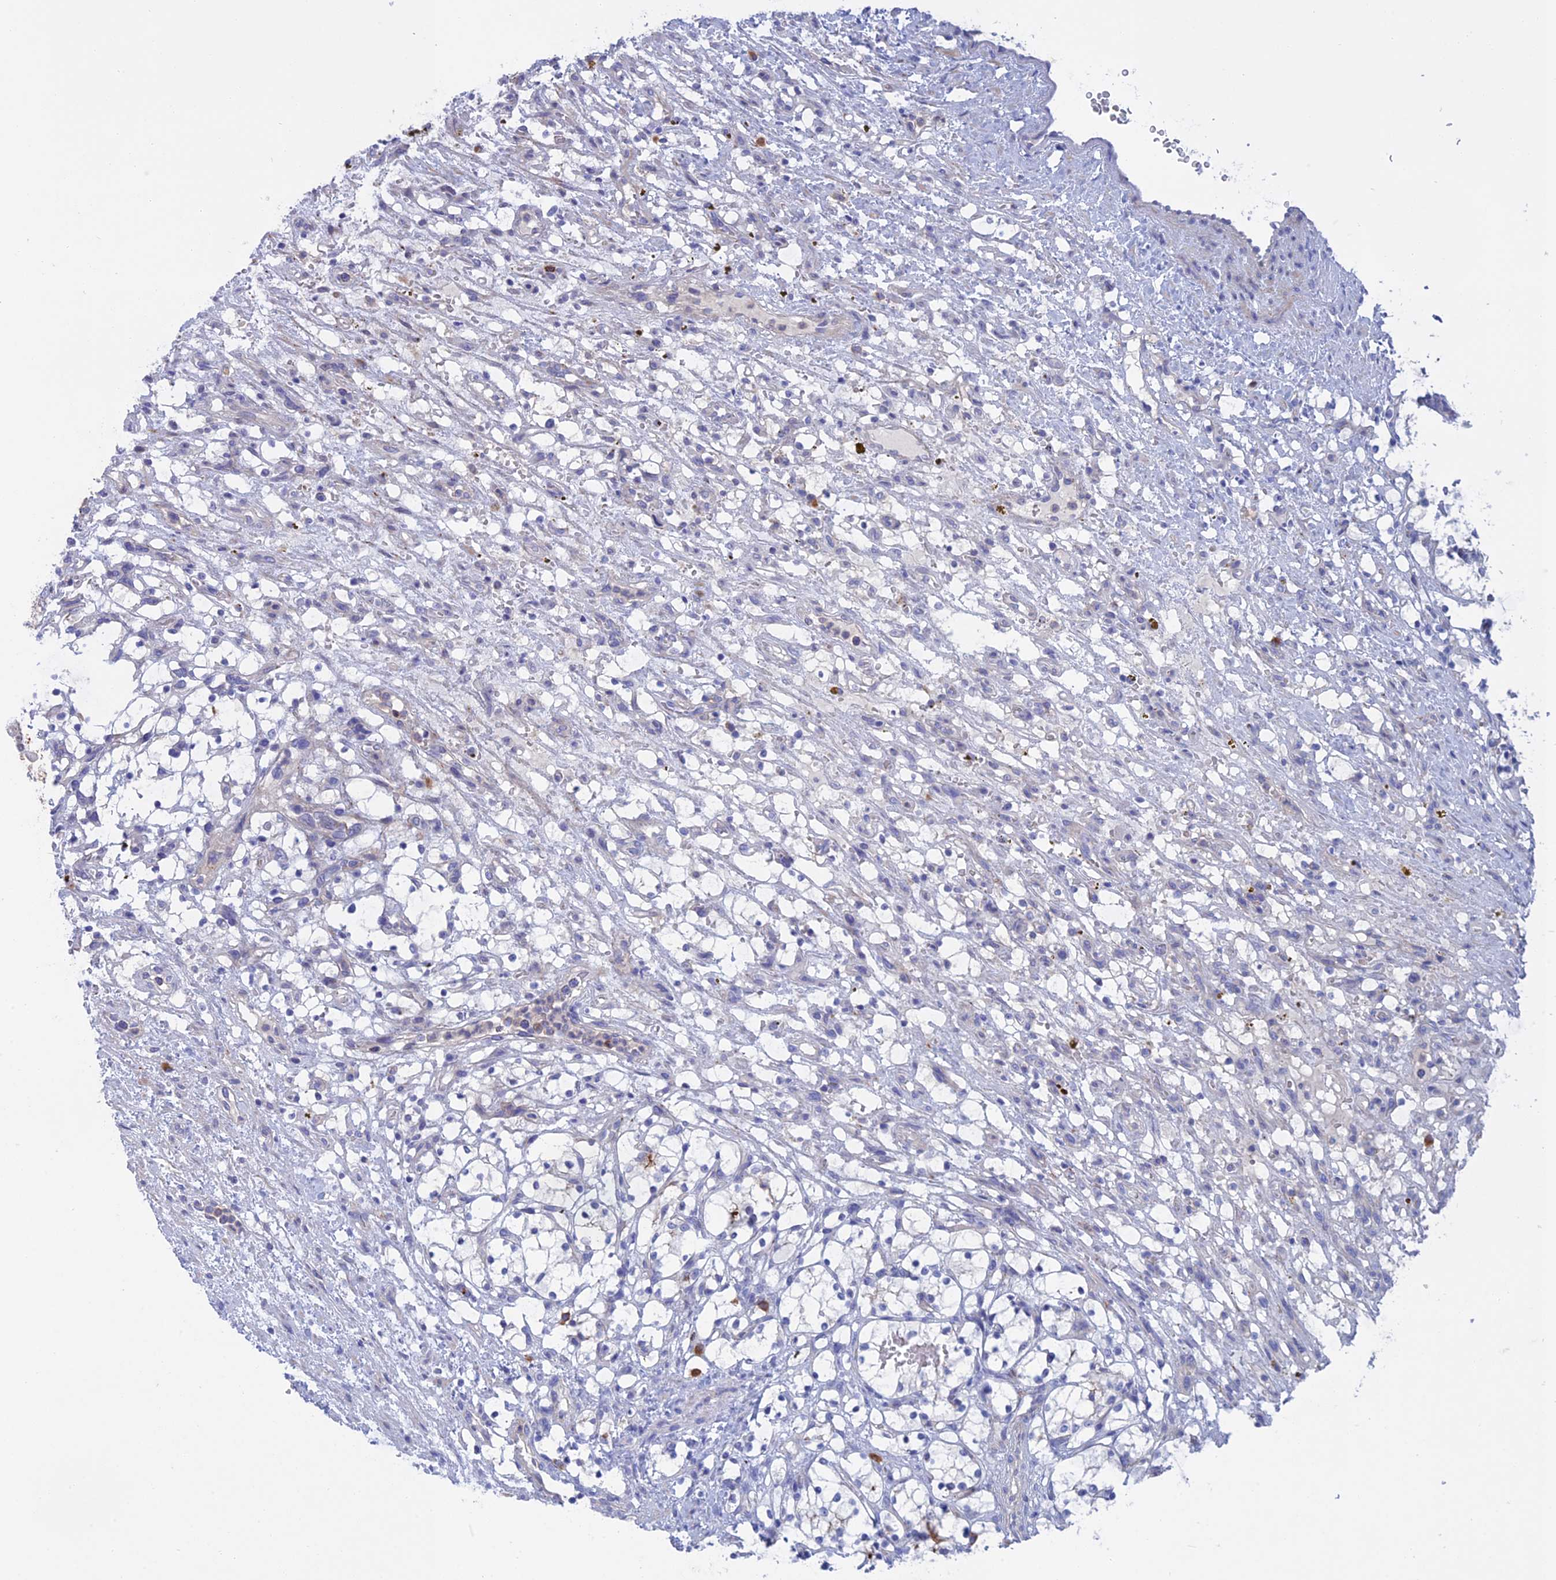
{"staining": {"intensity": "negative", "quantity": "none", "location": "none"}, "tissue": "renal cancer", "cell_type": "Tumor cells", "image_type": "cancer", "snomed": [{"axis": "morphology", "description": "Adenocarcinoma, NOS"}, {"axis": "topography", "description": "Kidney"}], "caption": "Histopathology image shows no protein expression in tumor cells of adenocarcinoma (renal) tissue.", "gene": "SLC2A6", "patient": {"sex": "female", "age": 69}}